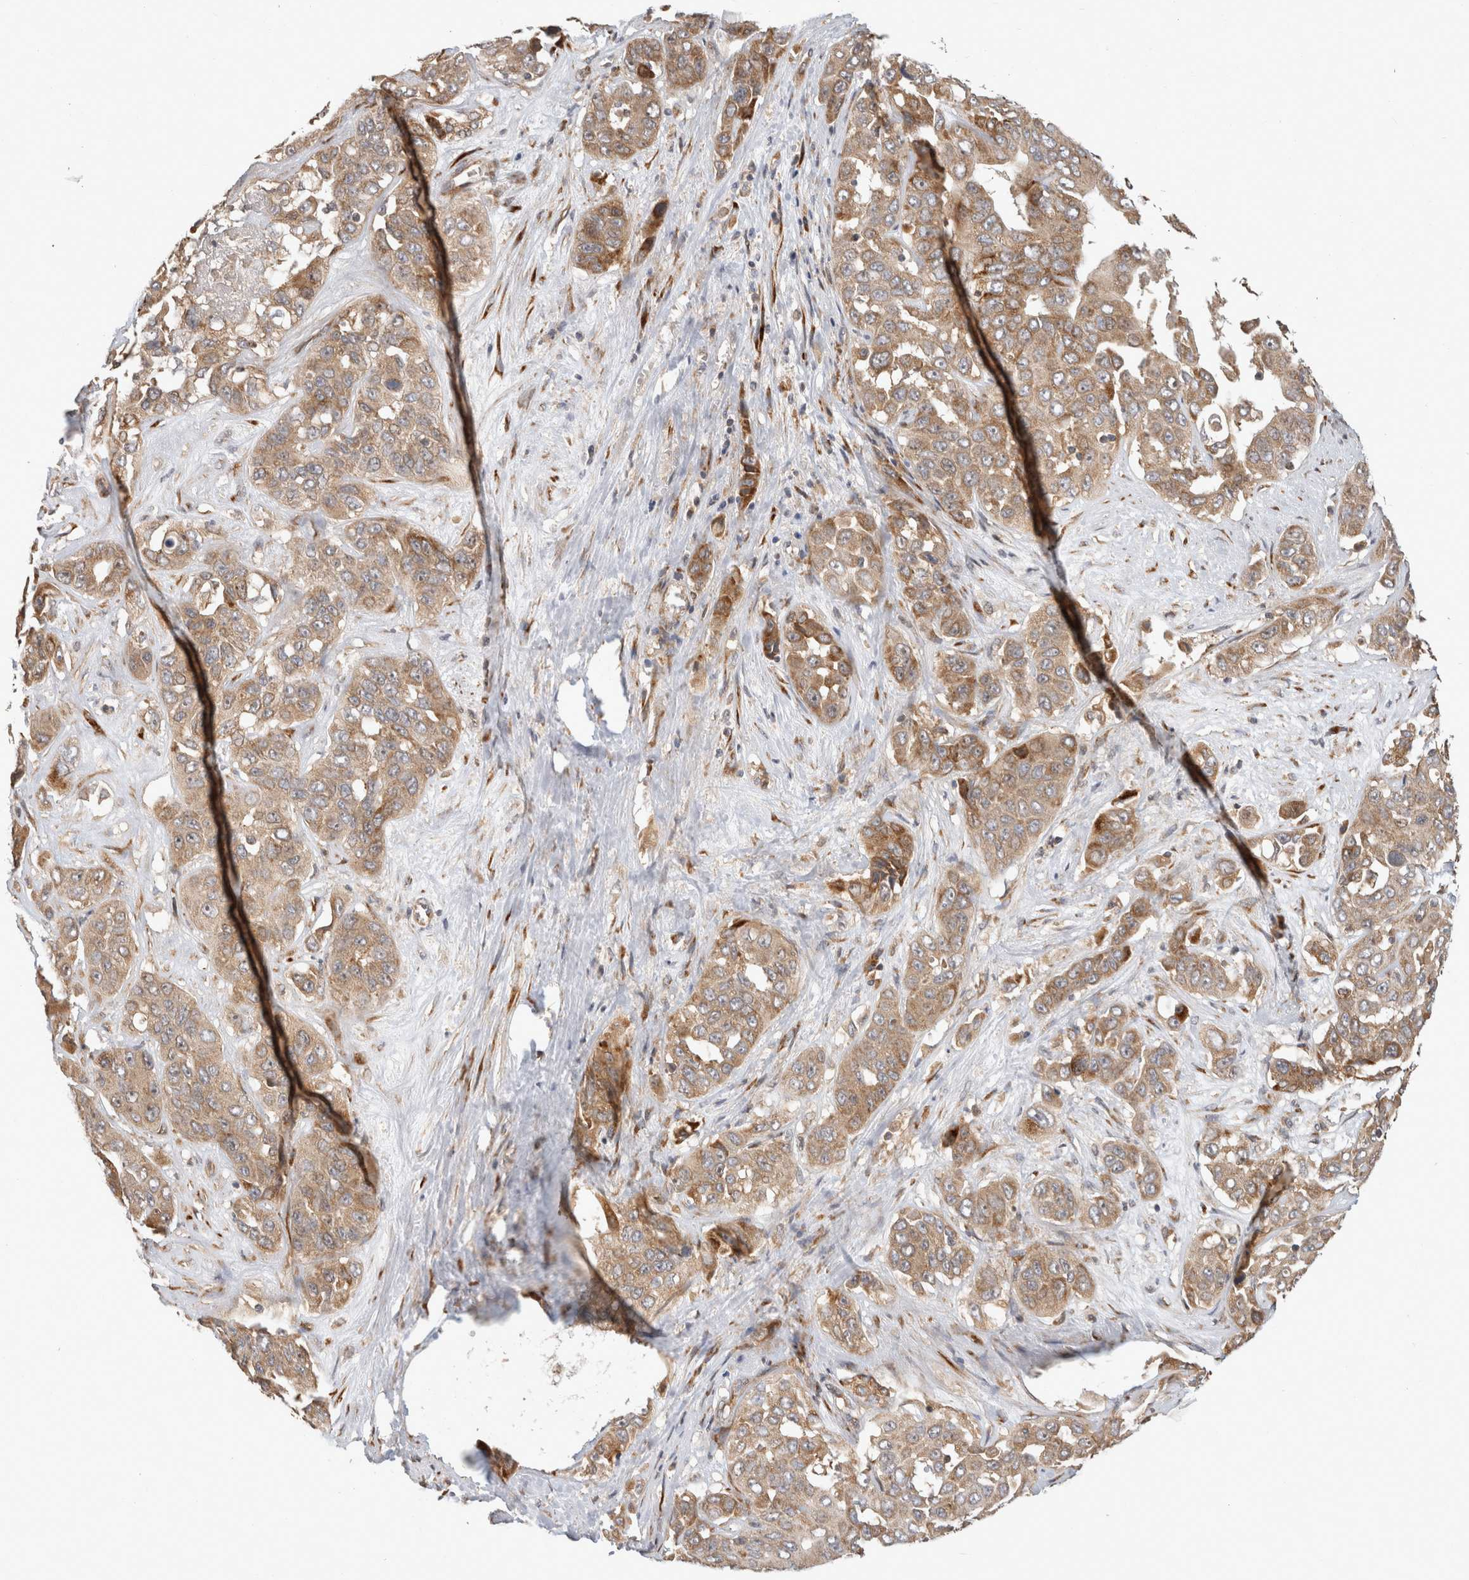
{"staining": {"intensity": "moderate", "quantity": ">75%", "location": "cytoplasmic/membranous"}, "tissue": "liver cancer", "cell_type": "Tumor cells", "image_type": "cancer", "snomed": [{"axis": "morphology", "description": "Cholangiocarcinoma"}, {"axis": "topography", "description": "Liver"}], "caption": "Protein staining of liver cholangiocarcinoma tissue displays moderate cytoplasmic/membranous staining in about >75% of tumor cells.", "gene": "PCDHB15", "patient": {"sex": "female", "age": 52}}